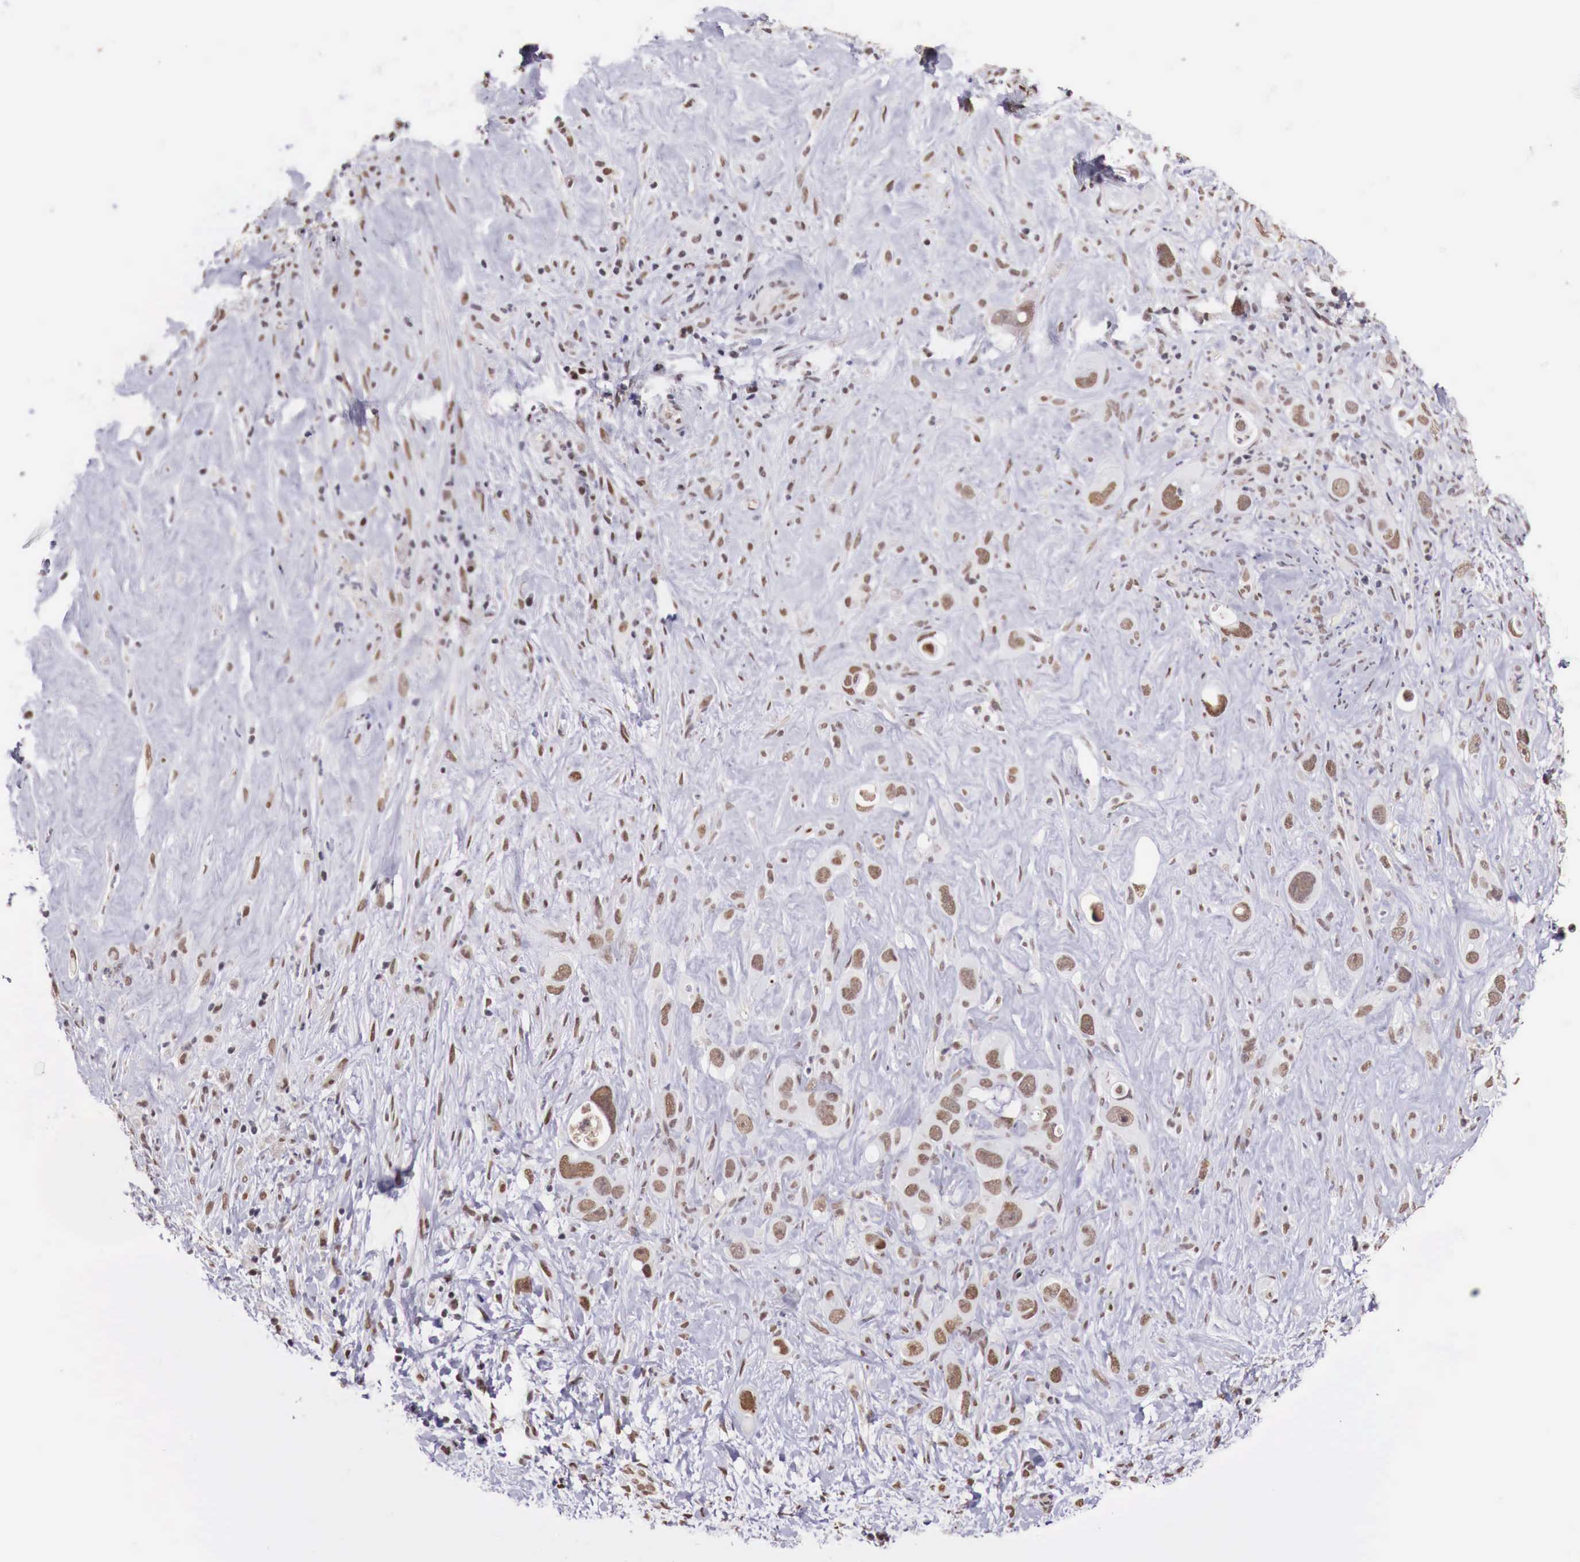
{"staining": {"intensity": "moderate", "quantity": ">75%", "location": "nuclear"}, "tissue": "liver cancer", "cell_type": "Tumor cells", "image_type": "cancer", "snomed": [{"axis": "morphology", "description": "Cholangiocarcinoma"}, {"axis": "topography", "description": "Liver"}], "caption": "Immunohistochemical staining of human liver cancer reveals medium levels of moderate nuclear protein expression in approximately >75% of tumor cells. The protein of interest is shown in brown color, while the nuclei are stained blue.", "gene": "FOXP2", "patient": {"sex": "female", "age": 79}}